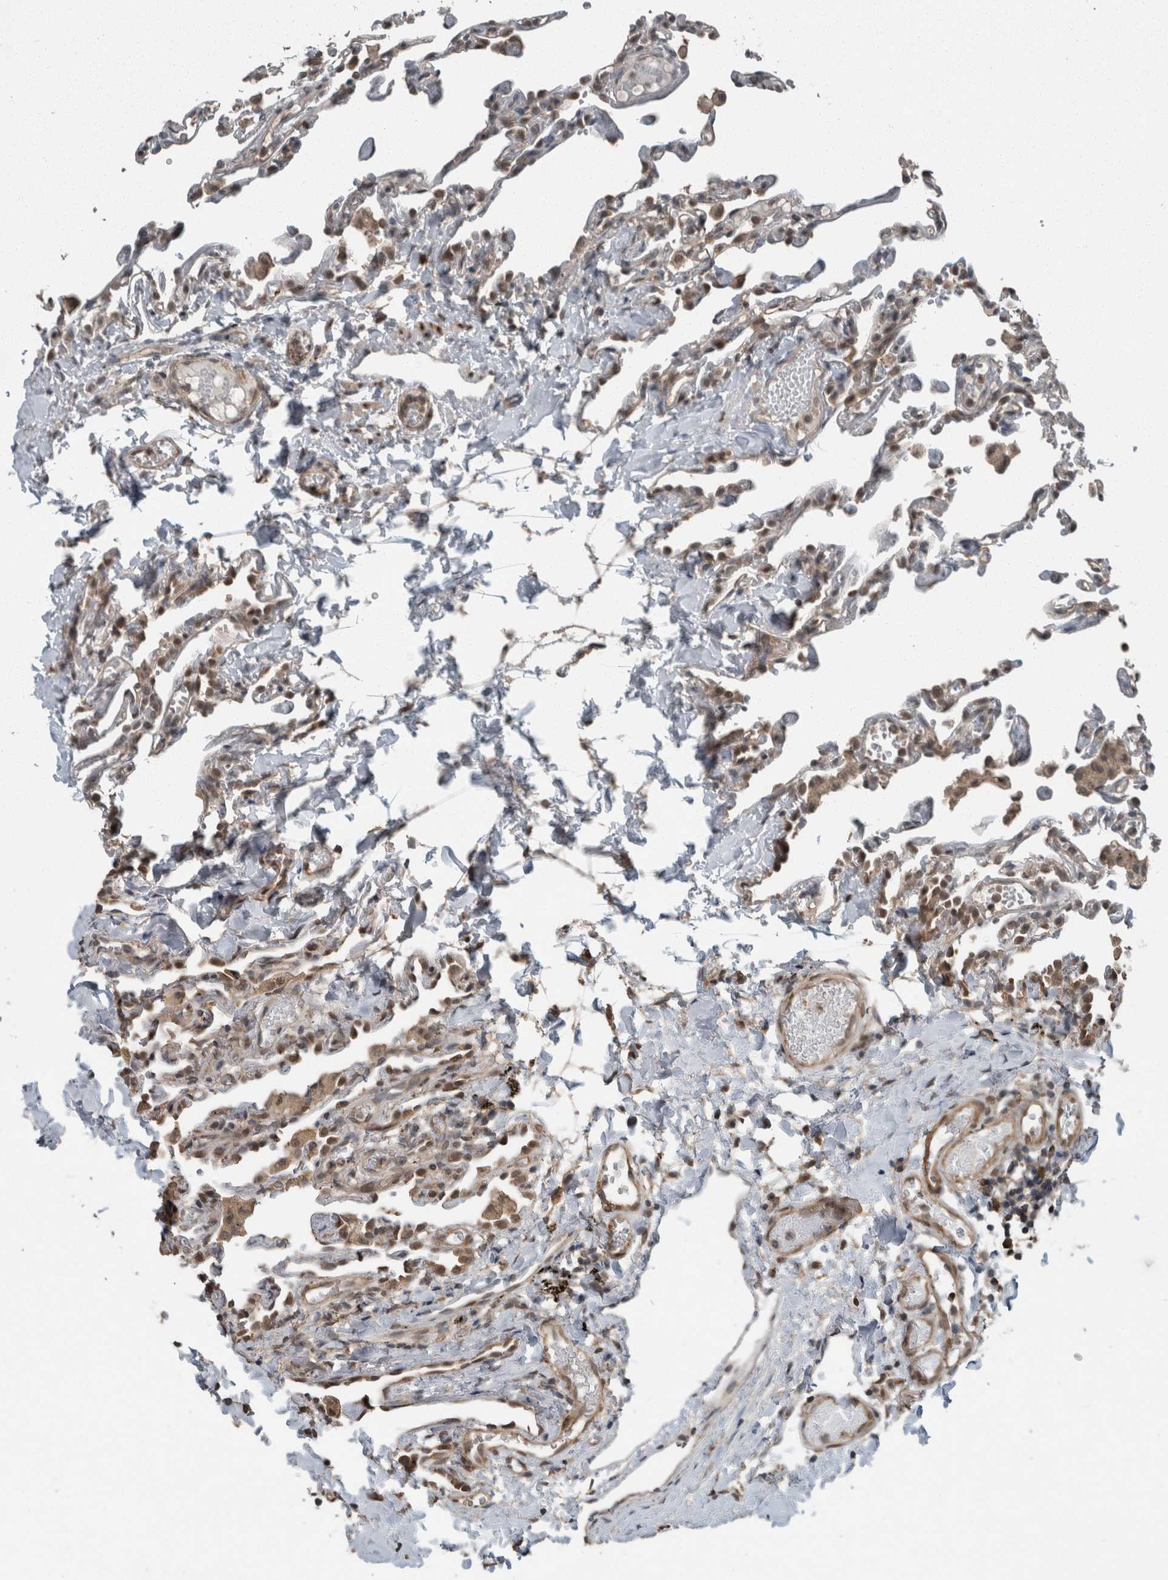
{"staining": {"intensity": "moderate", "quantity": "25%-75%", "location": "cytoplasmic/membranous,nuclear"}, "tissue": "lung", "cell_type": "Alveolar cells", "image_type": "normal", "snomed": [{"axis": "morphology", "description": "Normal tissue, NOS"}, {"axis": "topography", "description": "Lung"}], "caption": "Immunohistochemical staining of benign lung reveals 25%-75% levels of moderate cytoplasmic/membranous,nuclear protein expression in about 25%-75% of alveolar cells.", "gene": "MYO1E", "patient": {"sex": "male", "age": 21}}